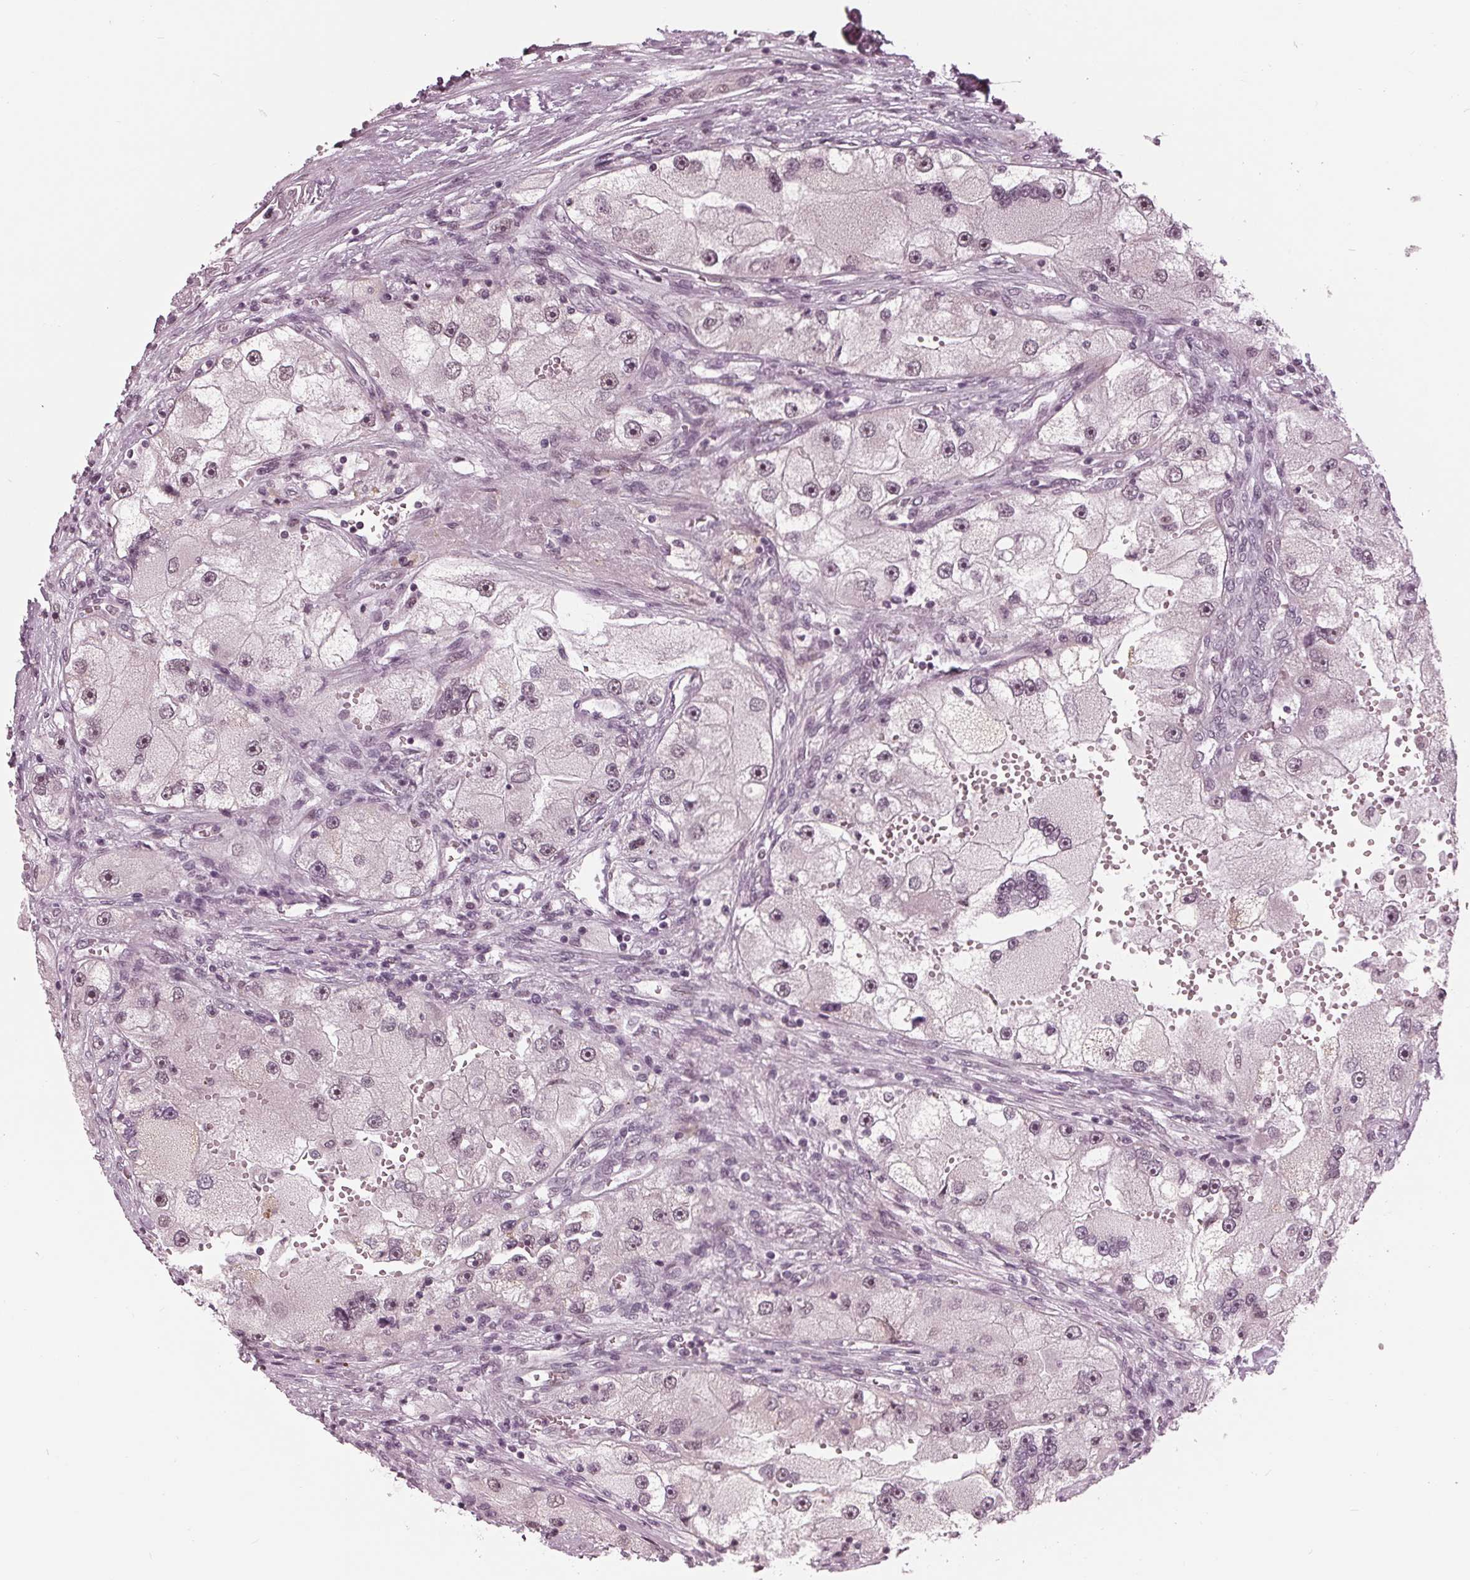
{"staining": {"intensity": "negative", "quantity": "none", "location": "none"}, "tissue": "renal cancer", "cell_type": "Tumor cells", "image_type": "cancer", "snomed": [{"axis": "morphology", "description": "Adenocarcinoma, NOS"}, {"axis": "topography", "description": "Kidney"}], "caption": "Tumor cells are negative for protein expression in human adenocarcinoma (renal). Nuclei are stained in blue.", "gene": "ADPRHL1", "patient": {"sex": "male", "age": 63}}